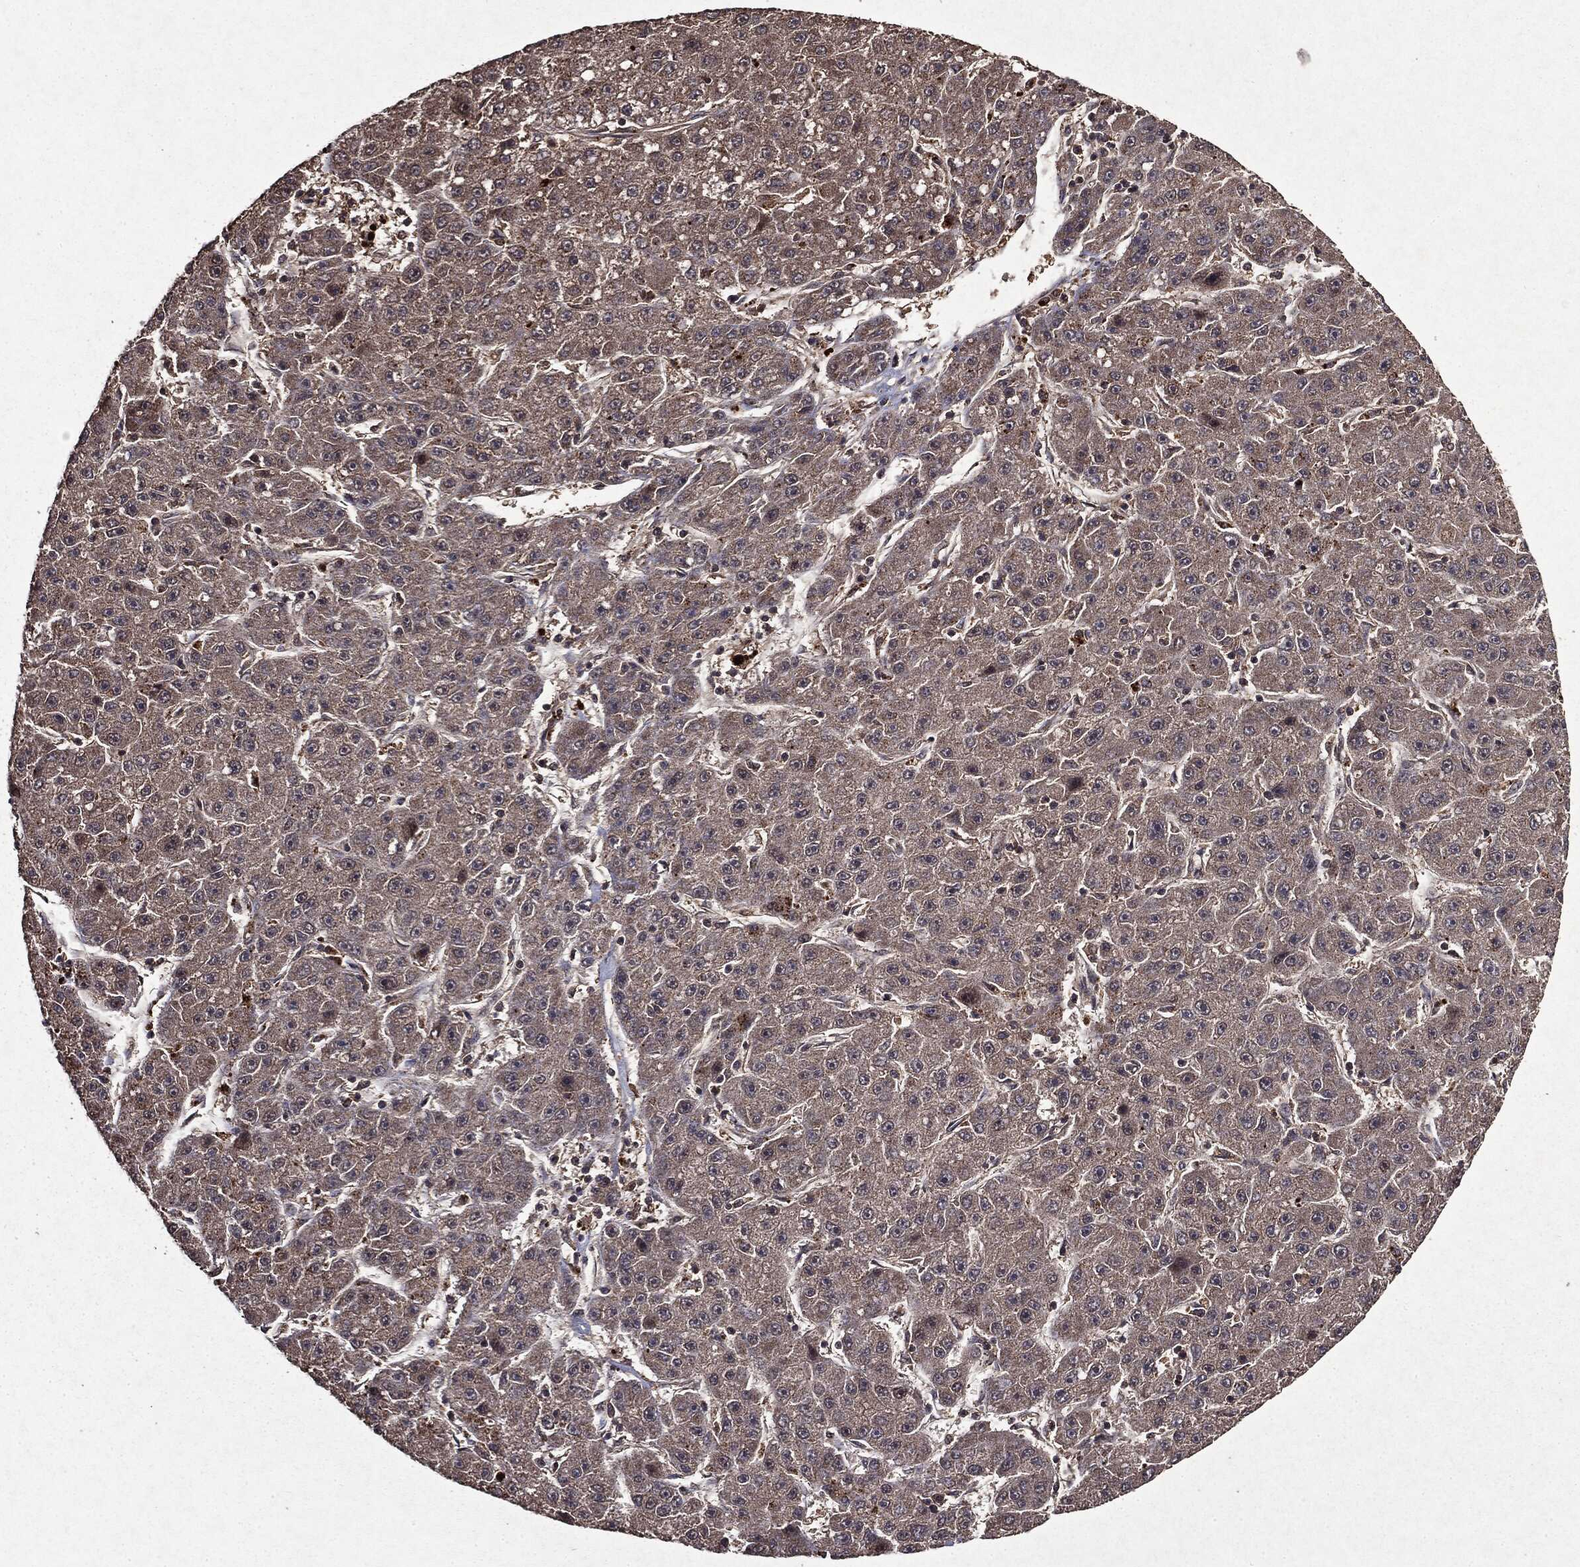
{"staining": {"intensity": "negative", "quantity": "none", "location": "none"}, "tissue": "liver cancer", "cell_type": "Tumor cells", "image_type": "cancer", "snomed": [{"axis": "morphology", "description": "Carcinoma, Hepatocellular, NOS"}, {"axis": "topography", "description": "Liver"}], "caption": "High power microscopy image of an immunohistochemistry photomicrograph of liver hepatocellular carcinoma, revealing no significant staining in tumor cells.", "gene": "MTOR", "patient": {"sex": "male", "age": 67}}